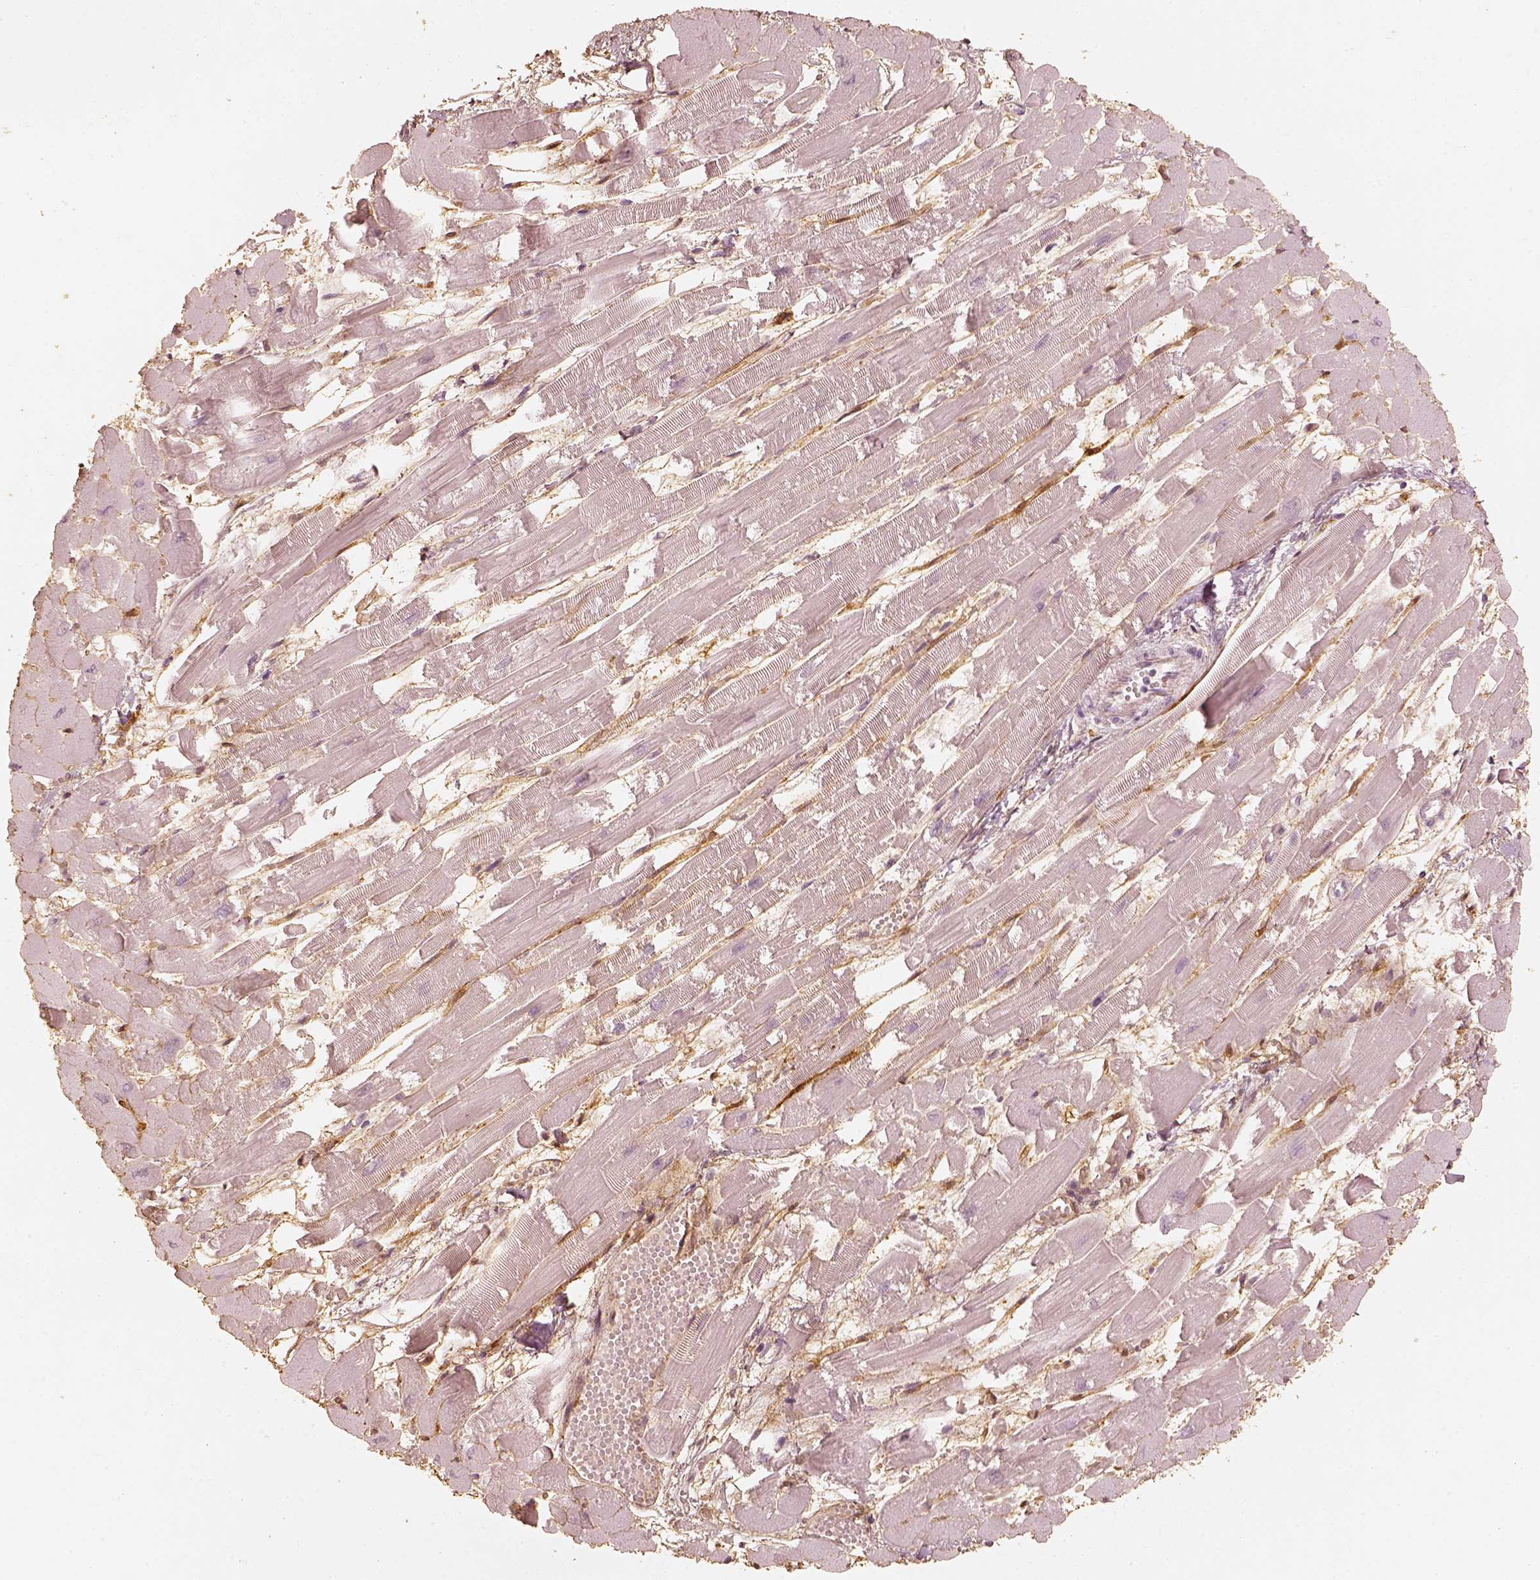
{"staining": {"intensity": "negative", "quantity": "none", "location": "none"}, "tissue": "heart muscle", "cell_type": "Cardiomyocytes", "image_type": "normal", "snomed": [{"axis": "morphology", "description": "Normal tissue, NOS"}, {"axis": "topography", "description": "Heart"}], "caption": "Immunohistochemical staining of normal heart muscle demonstrates no significant expression in cardiomyocytes. The staining is performed using DAB brown chromogen with nuclei counter-stained in using hematoxylin.", "gene": "FSCN1", "patient": {"sex": "female", "age": 52}}